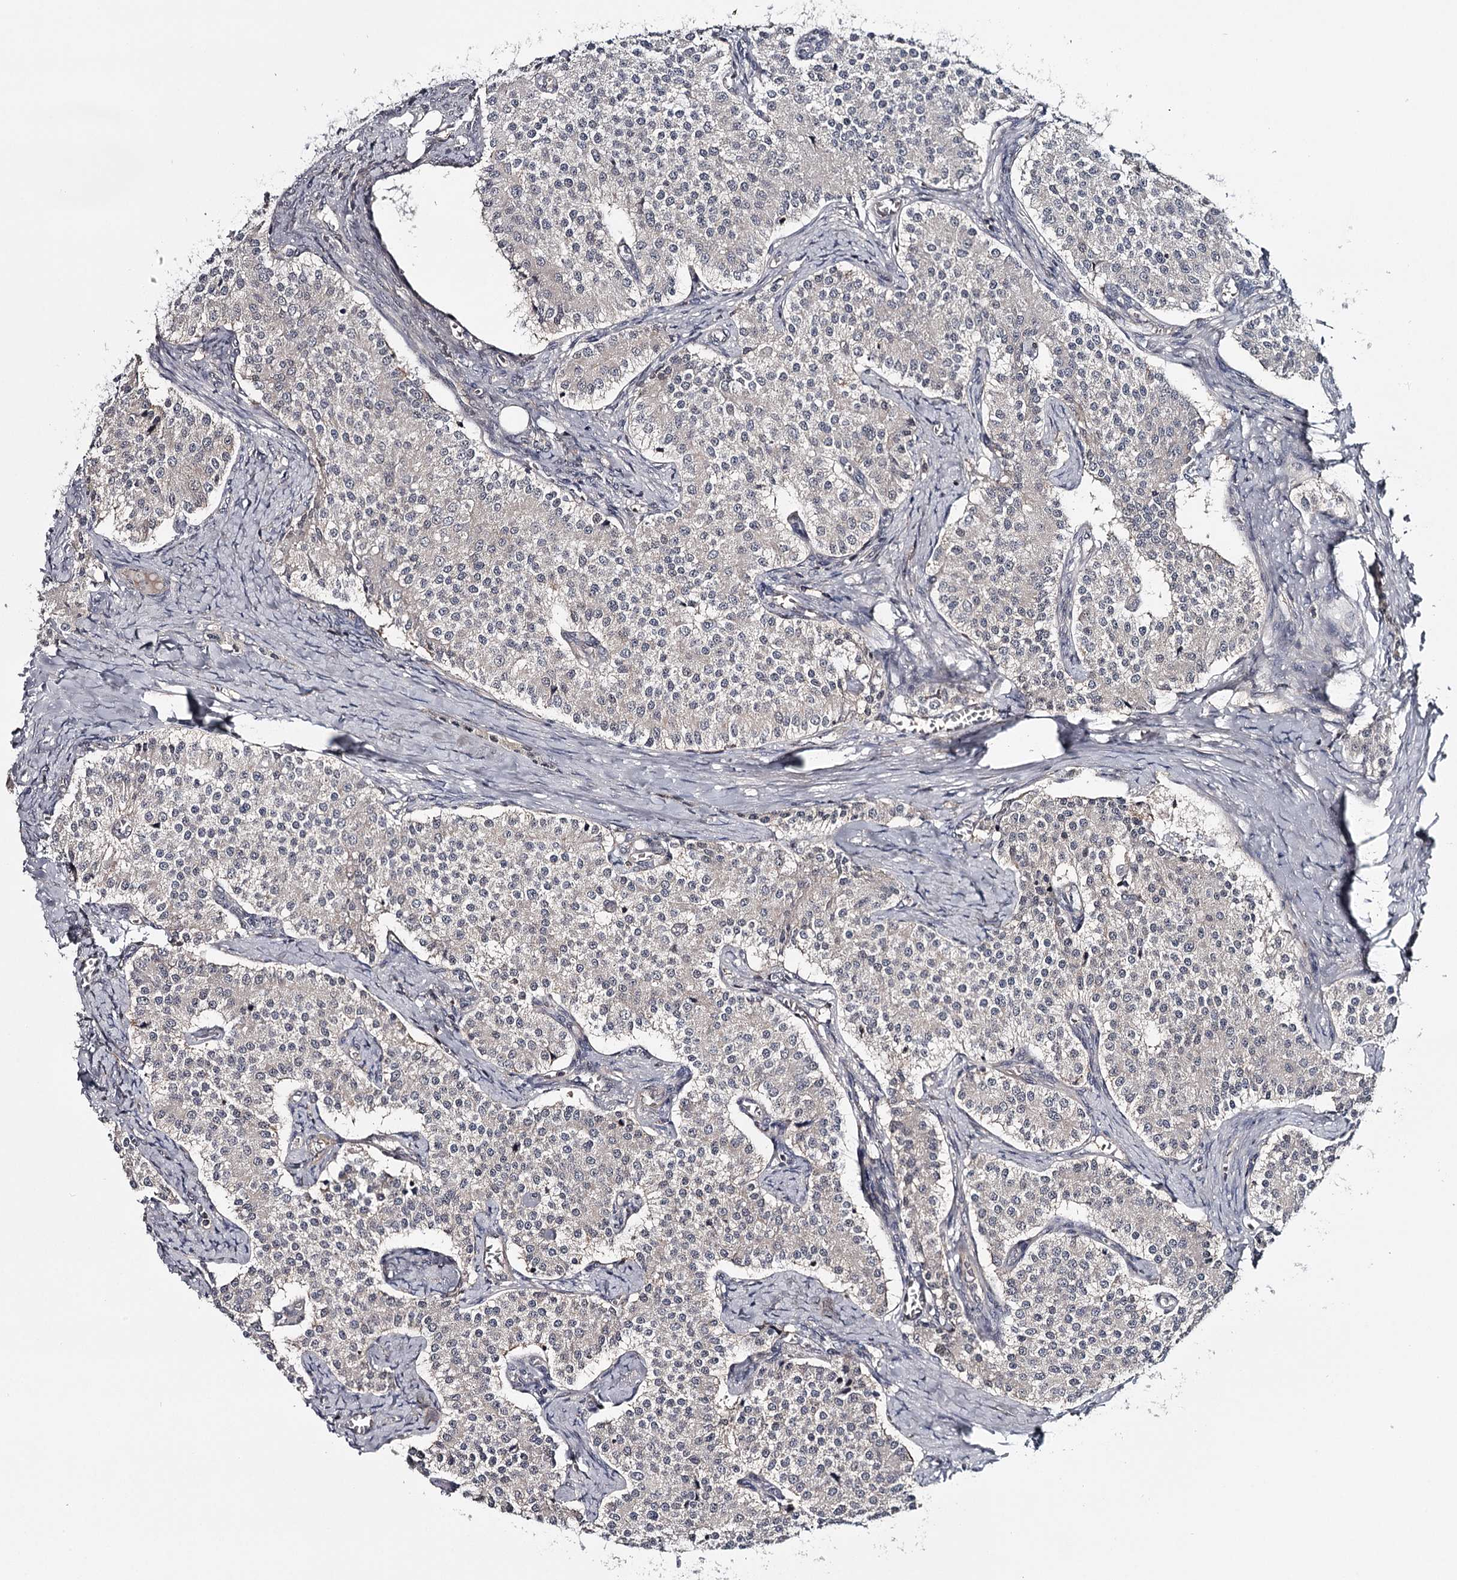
{"staining": {"intensity": "negative", "quantity": "none", "location": "none"}, "tissue": "carcinoid", "cell_type": "Tumor cells", "image_type": "cancer", "snomed": [{"axis": "morphology", "description": "Carcinoid, malignant, NOS"}, {"axis": "topography", "description": "Colon"}], "caption": "Tumor cells show no significant expression in carcinoid.", "gene": "GTSF1", "patient": {"sex": "female", "age": 52}}